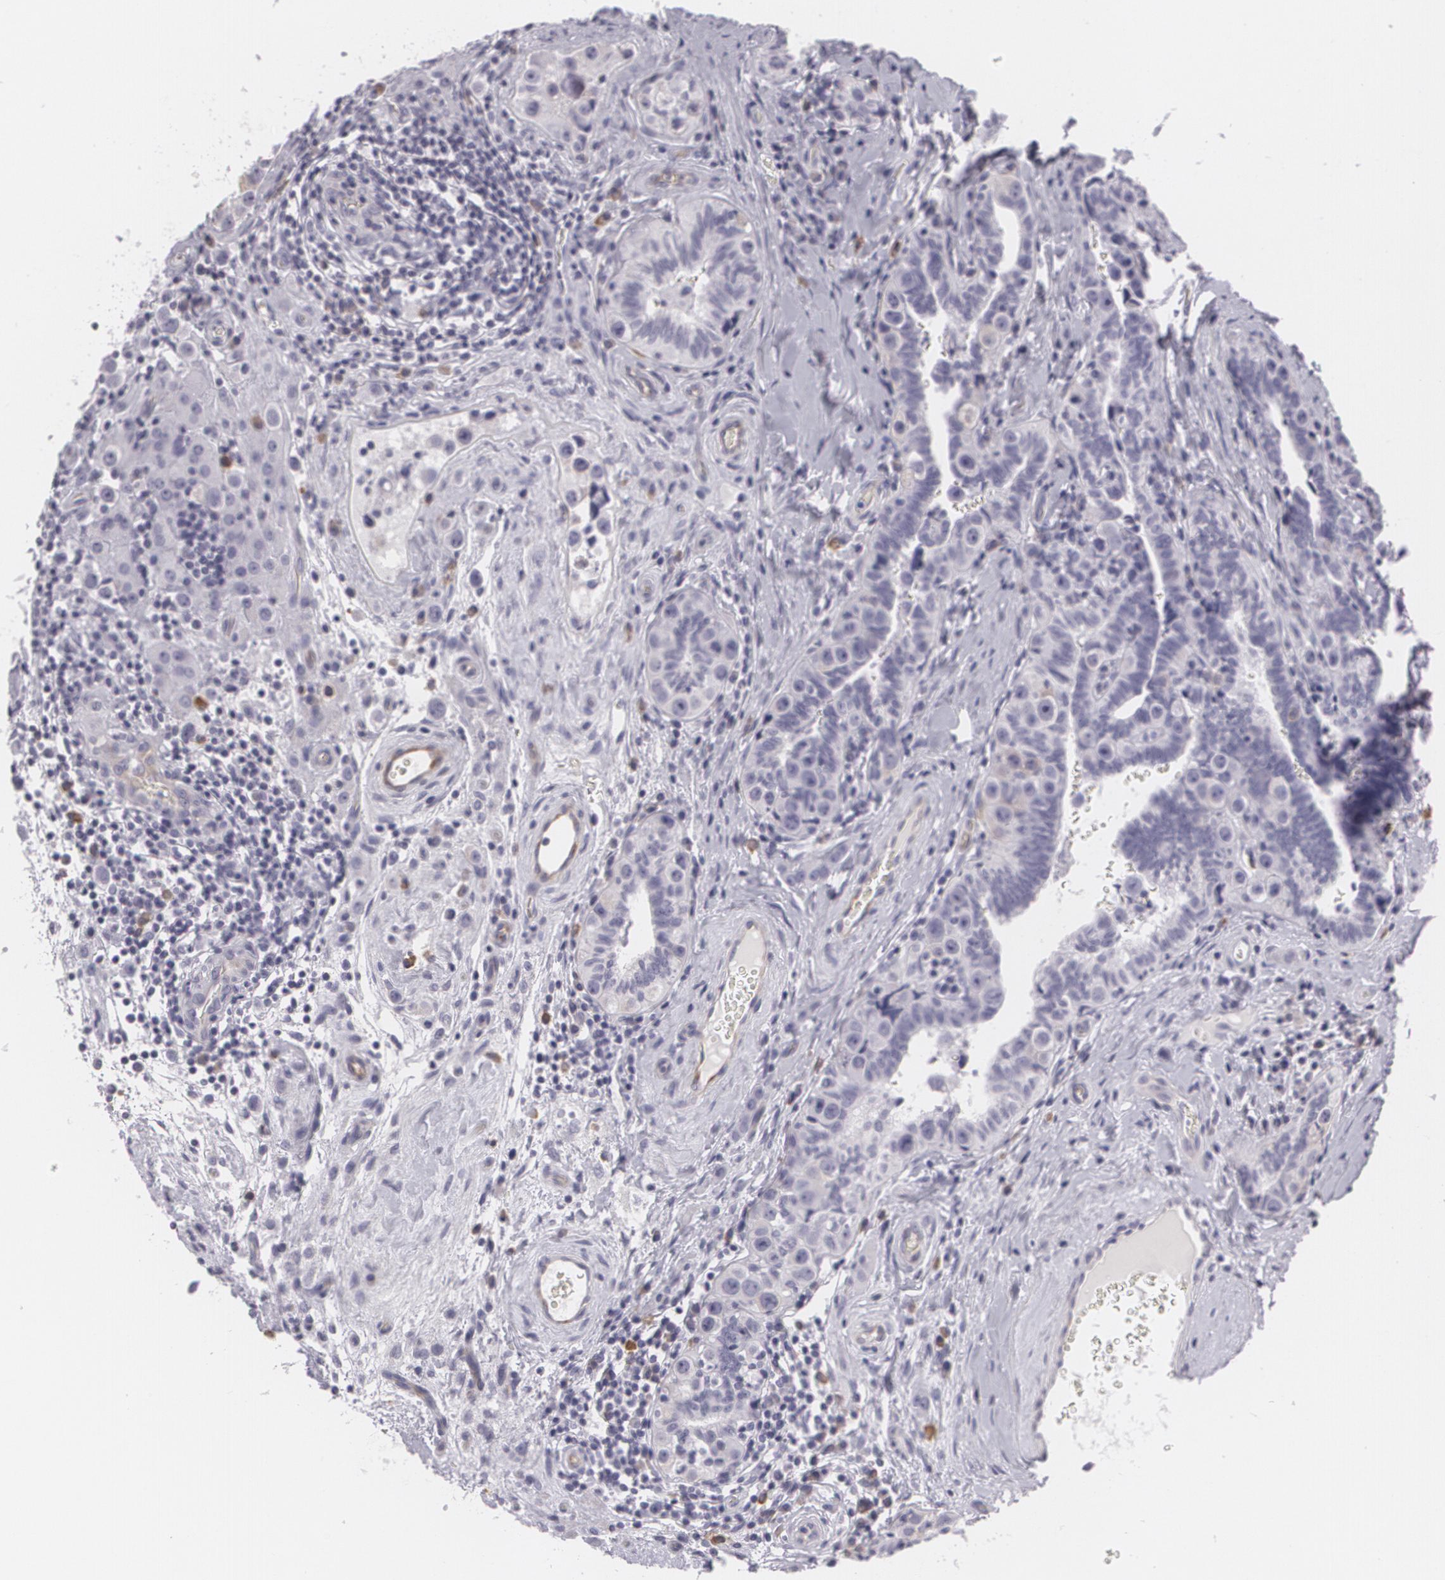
{"staining": {"intensity": "negative", "quantity": "none", "location": "none"}, "tissue": "testis cancer", "cell_type": "Tumor cells", "image_type": "cancer", "snomed": [{"axis": "morphology", "description": "Seminoma, NOS"}, {"axis": "topography", "description": "Testis"}], "caption": "DAB (3,3'-diaminobenzidine) immunohistochemical staining of human testis cancer exhibits no significant expression in tumor cells.", "gene": "MAP2", "patient": {"sex": "male", "age": 32}}